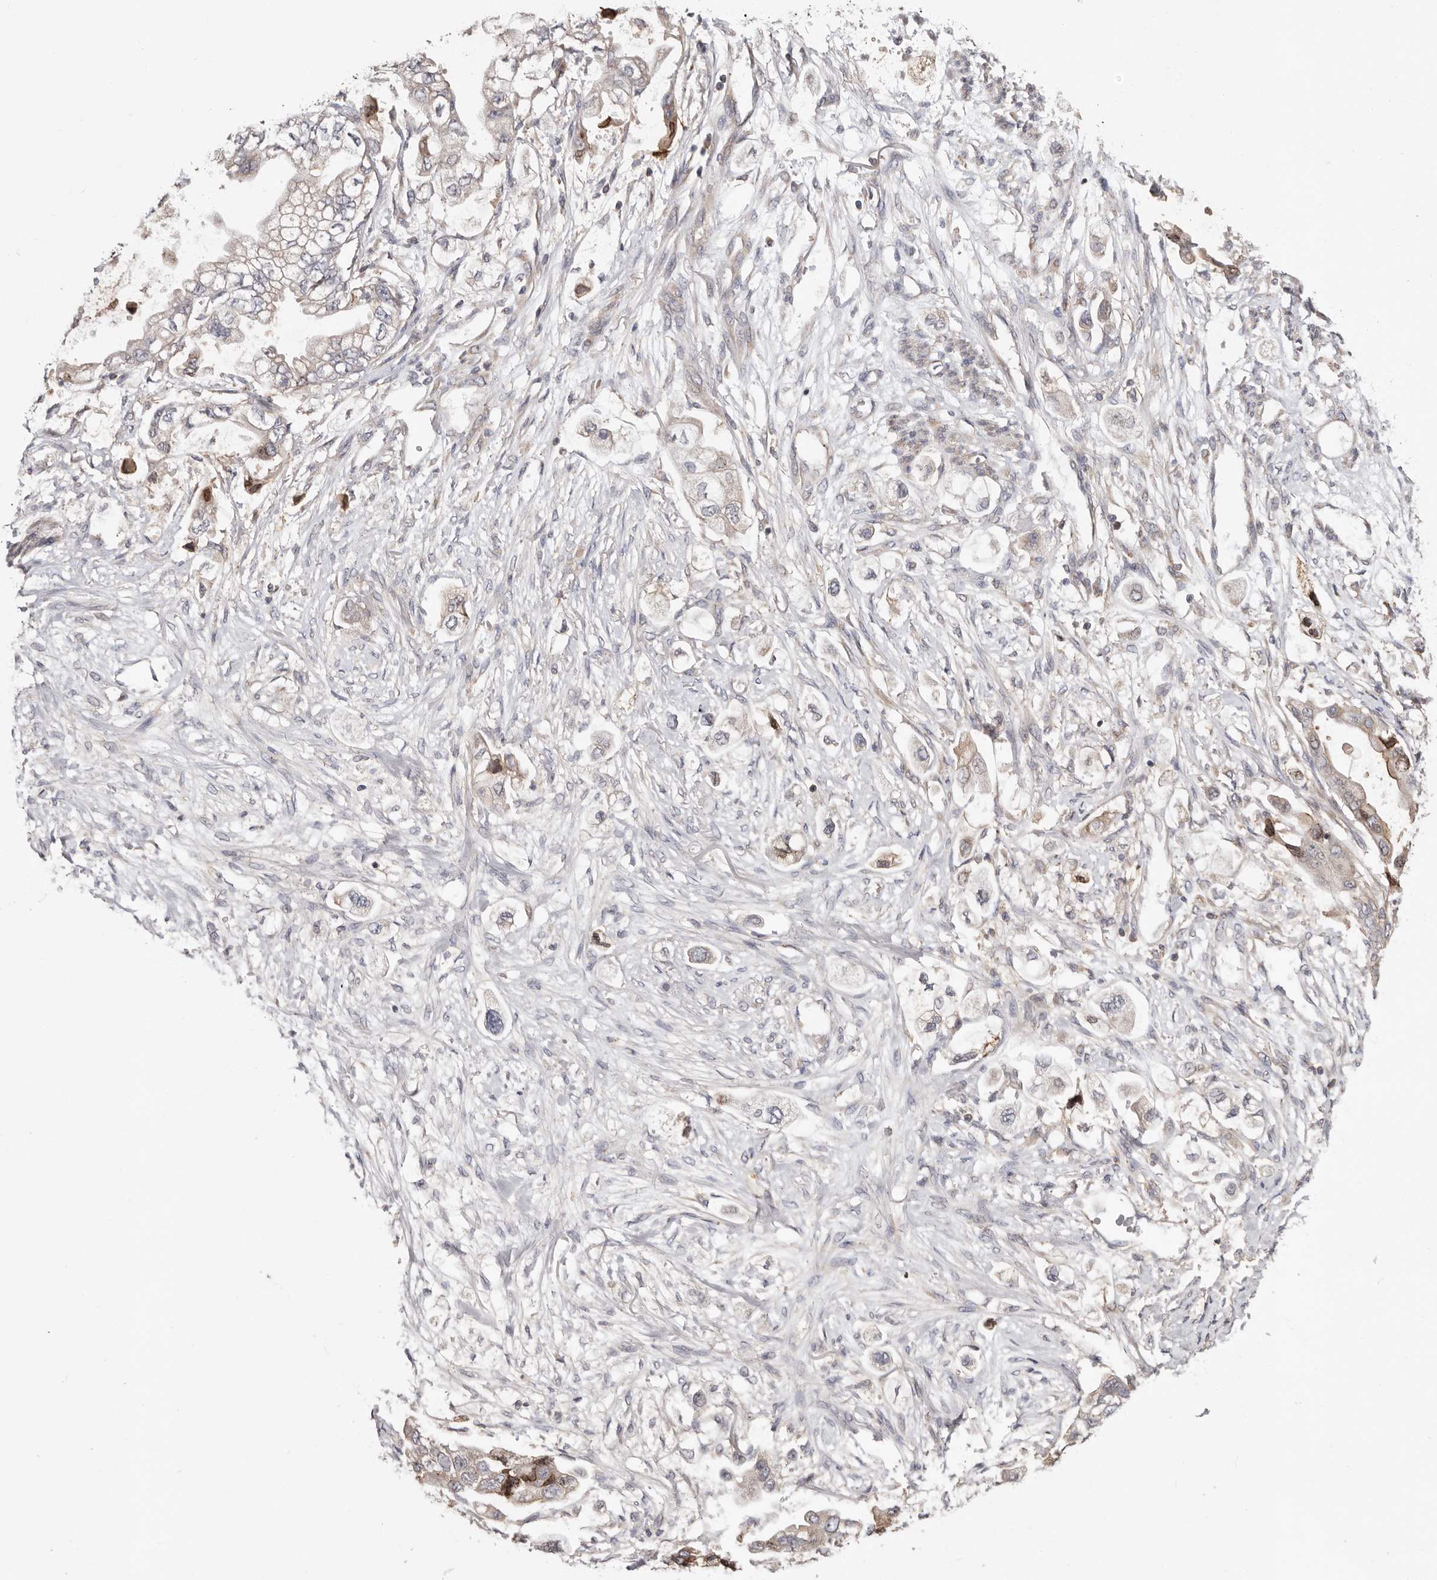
{"staining": {"intensity": "moderate", "quantity": "<25%", "location": "cytoplasmic/membranous"}, "tissue": "stomach cancer", "cell_type": "Tumor cells", "image_type": "cancer", "snomed": [{"axis": "morphology", "description": "Adenocarcinoma, NOS"}, {"axis": "topography", "description": "Stomach"}], "caption": "Human stomach adenocarcinoma stained with a brown dye reveals moderate cytoplasmic/membranous positive staining in approximately <25% of tumor cells.", "gene": "TMUB1", "patient": {"sex": "male", "age": 62}}